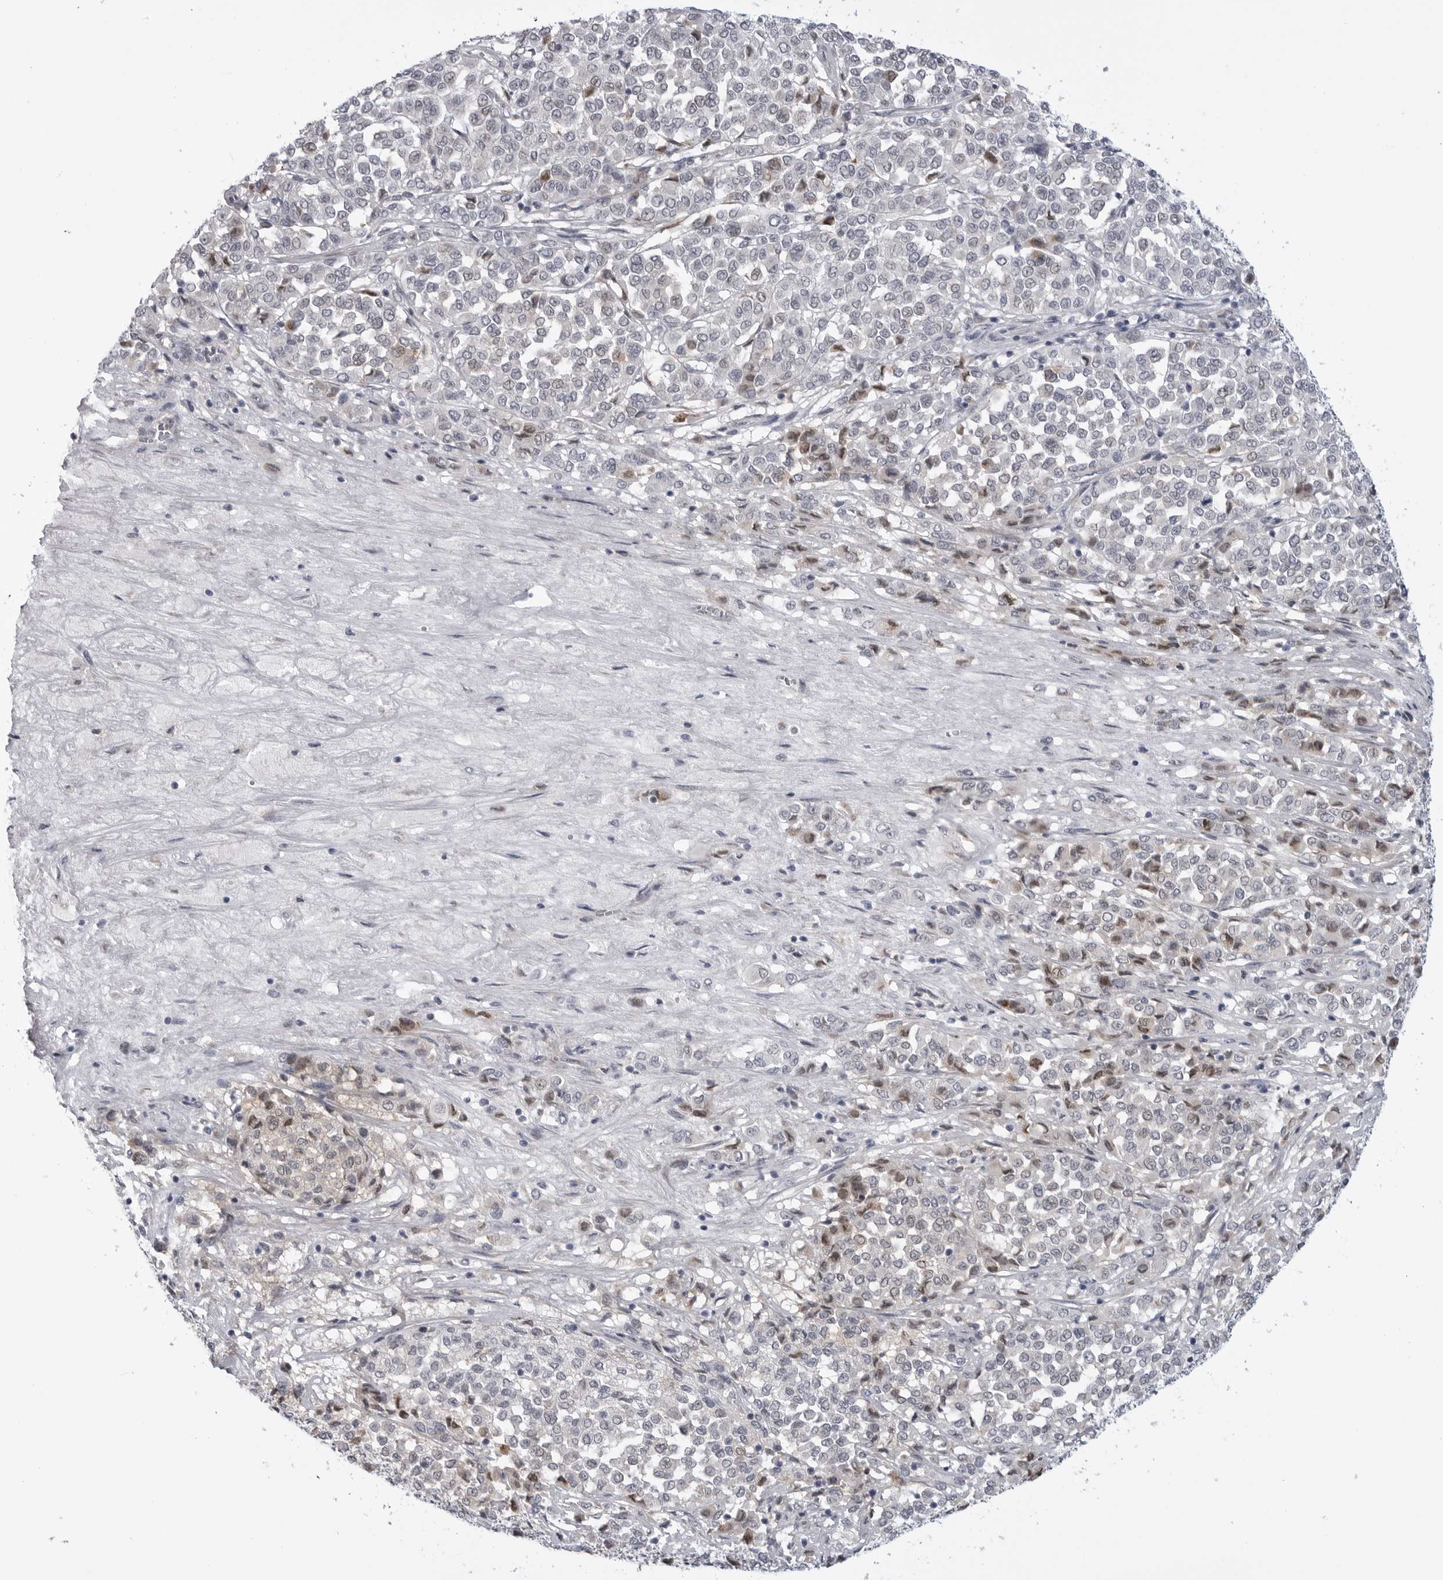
{"staining": {"intensity": "negative", "quantity": "none", "location": "none"}, "tissue": "melanoma", "cell_type": "Tumor cells", "image_type": "cancer", "snomed": [{"axis": "morphology", "description": "Malignant melanoma, Metastatic site"}, {"axis": "topography", "description": "Pancreas"}], "caption": "Protein analysis of melanoma displays no significant positivity in tumor cells.", "gene": "LRRC45", "patient": {"sex": "female", "age": 30}}